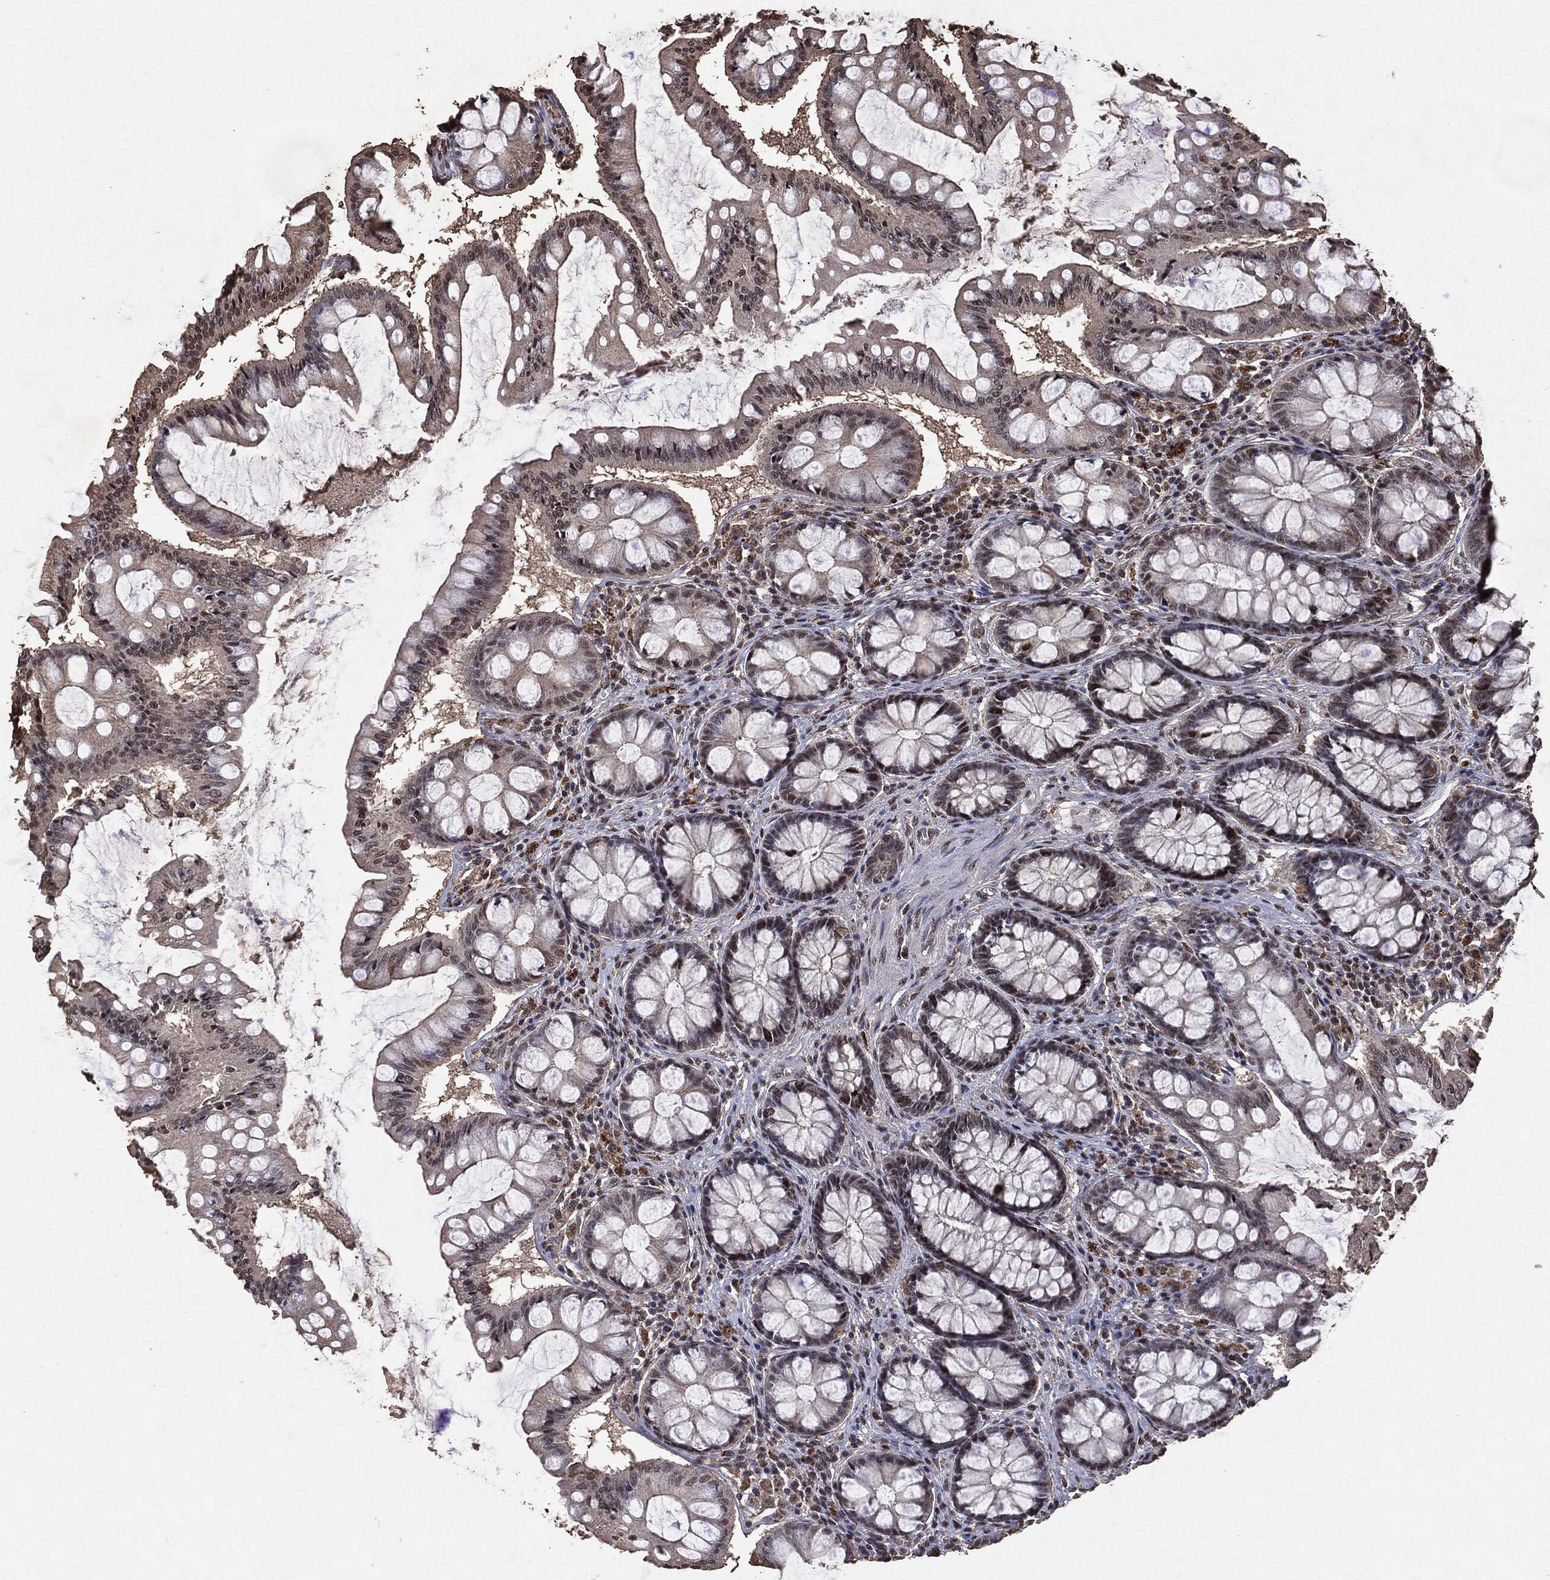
{"staining": {"intensity": "moderate", "quantity": ">75%", "location": "nuclear"}, "tissue": "colon", "cell_type": "Endothelial cells", "image_type": "normal", "snomed": [{"axis": "morphology", "description": "Normal tissue, NOS"}, {"axis": "topography", "description": "Colon"}], "caption": "This is an image of immunohistochemistry staining of benign colon, which shows moderate positivity in the nuclear of endothelial cells.", "gene": "RAD18", "patient": {"sex": "female", "age": 65}}